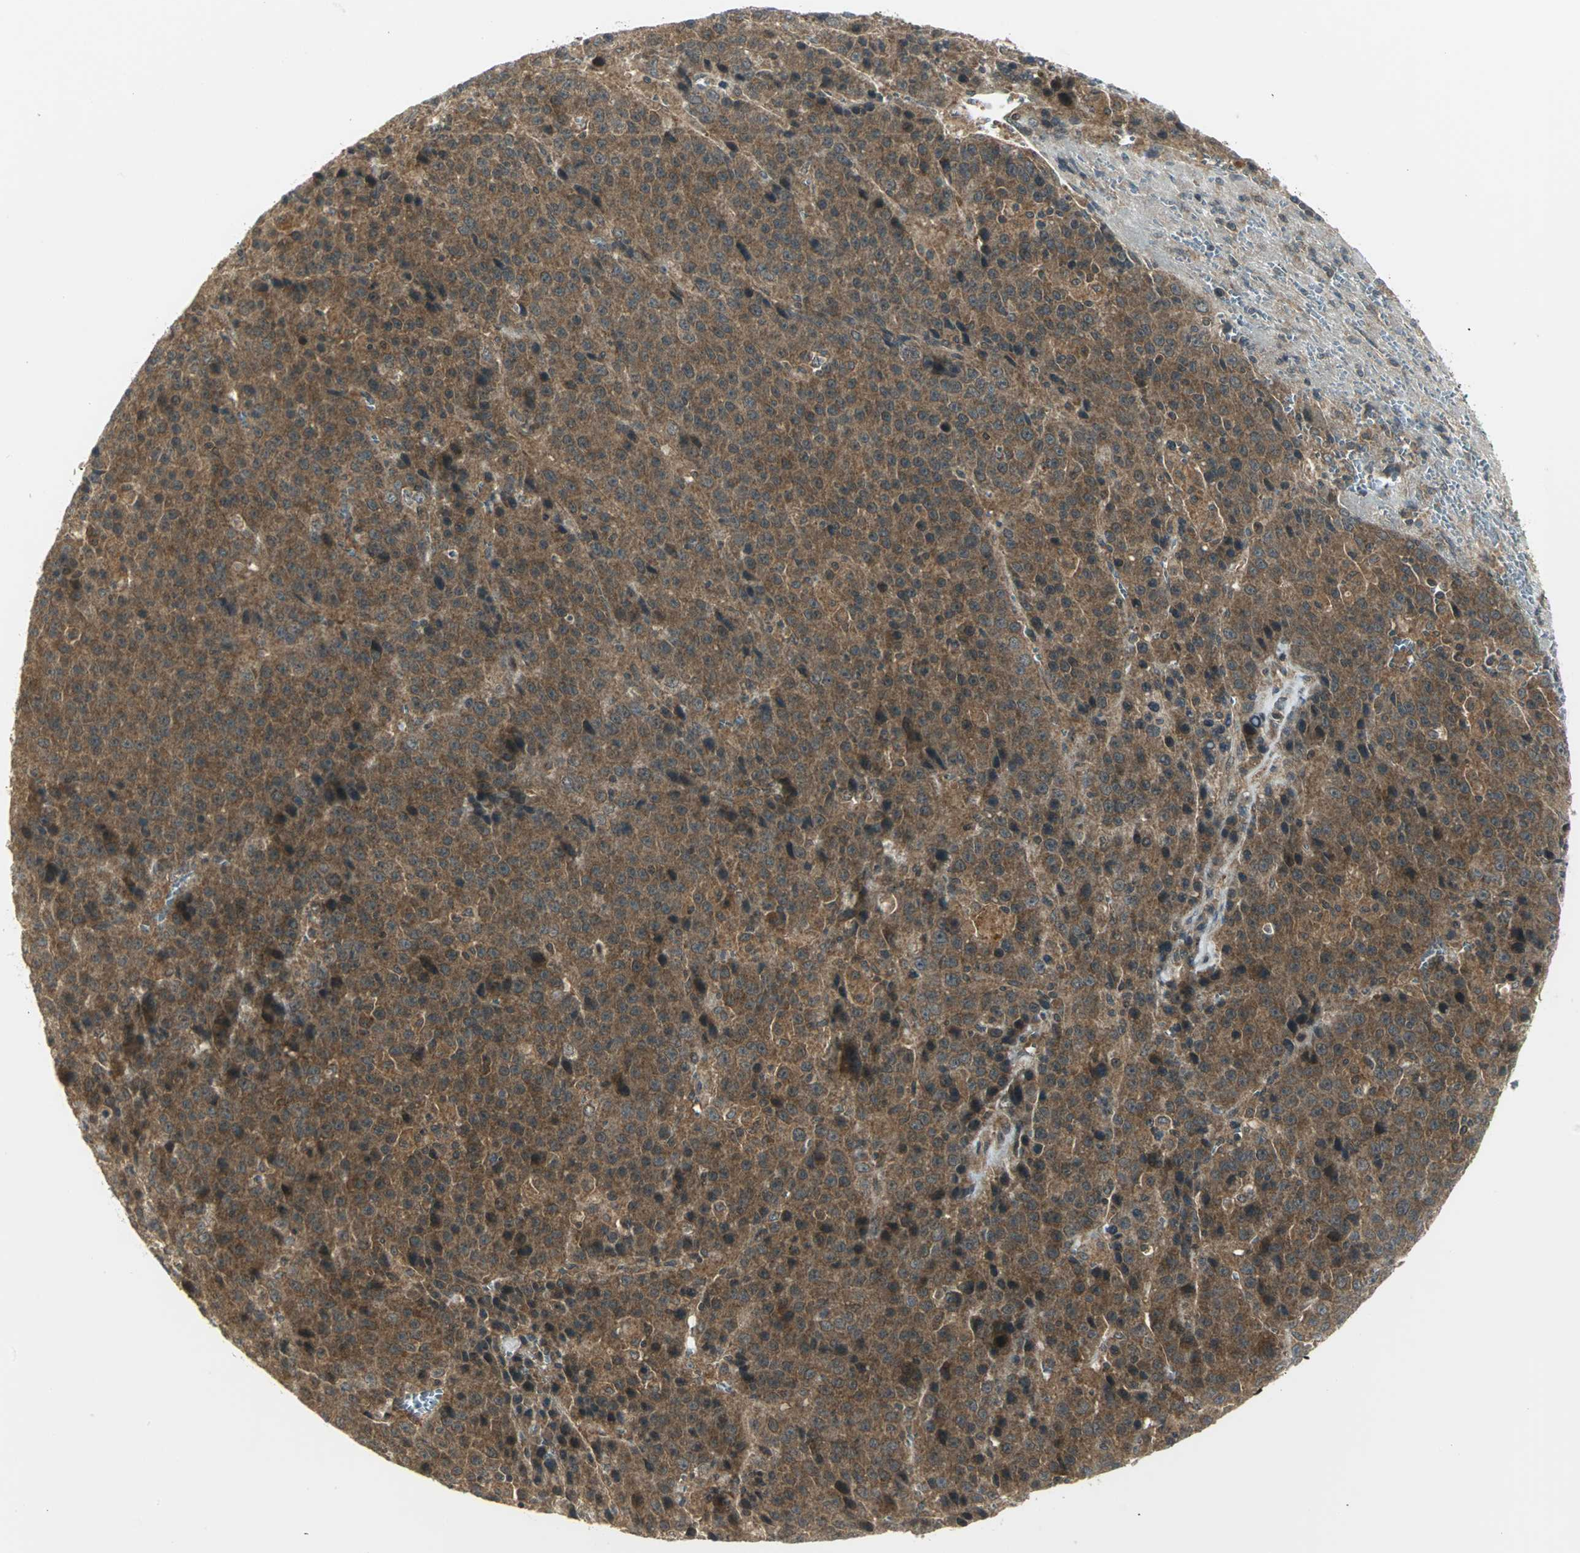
{"staining": {"intensity": "strong", "quantity": ">75%", "location": "cytoplasmic/membranous"}, "tissue": "liver cancer", "cell_type": "Tumor cells", "image_type": "cancer", "snomed": [{"axis": "morphology", "description": "Carcinoma, Hepatocellular, NOS"}, {"axis": "topography", "description": "Liver"}], "caption": "Brown immunohistochemical staining in liver cancer (hepatocellular carcinoma) demonstrates strong cytoplasmic/membranous positivity in about >75% of tumor cells.", "gene": "MAPK8IP3", "patient": {"sex": "female", "age": 53}}